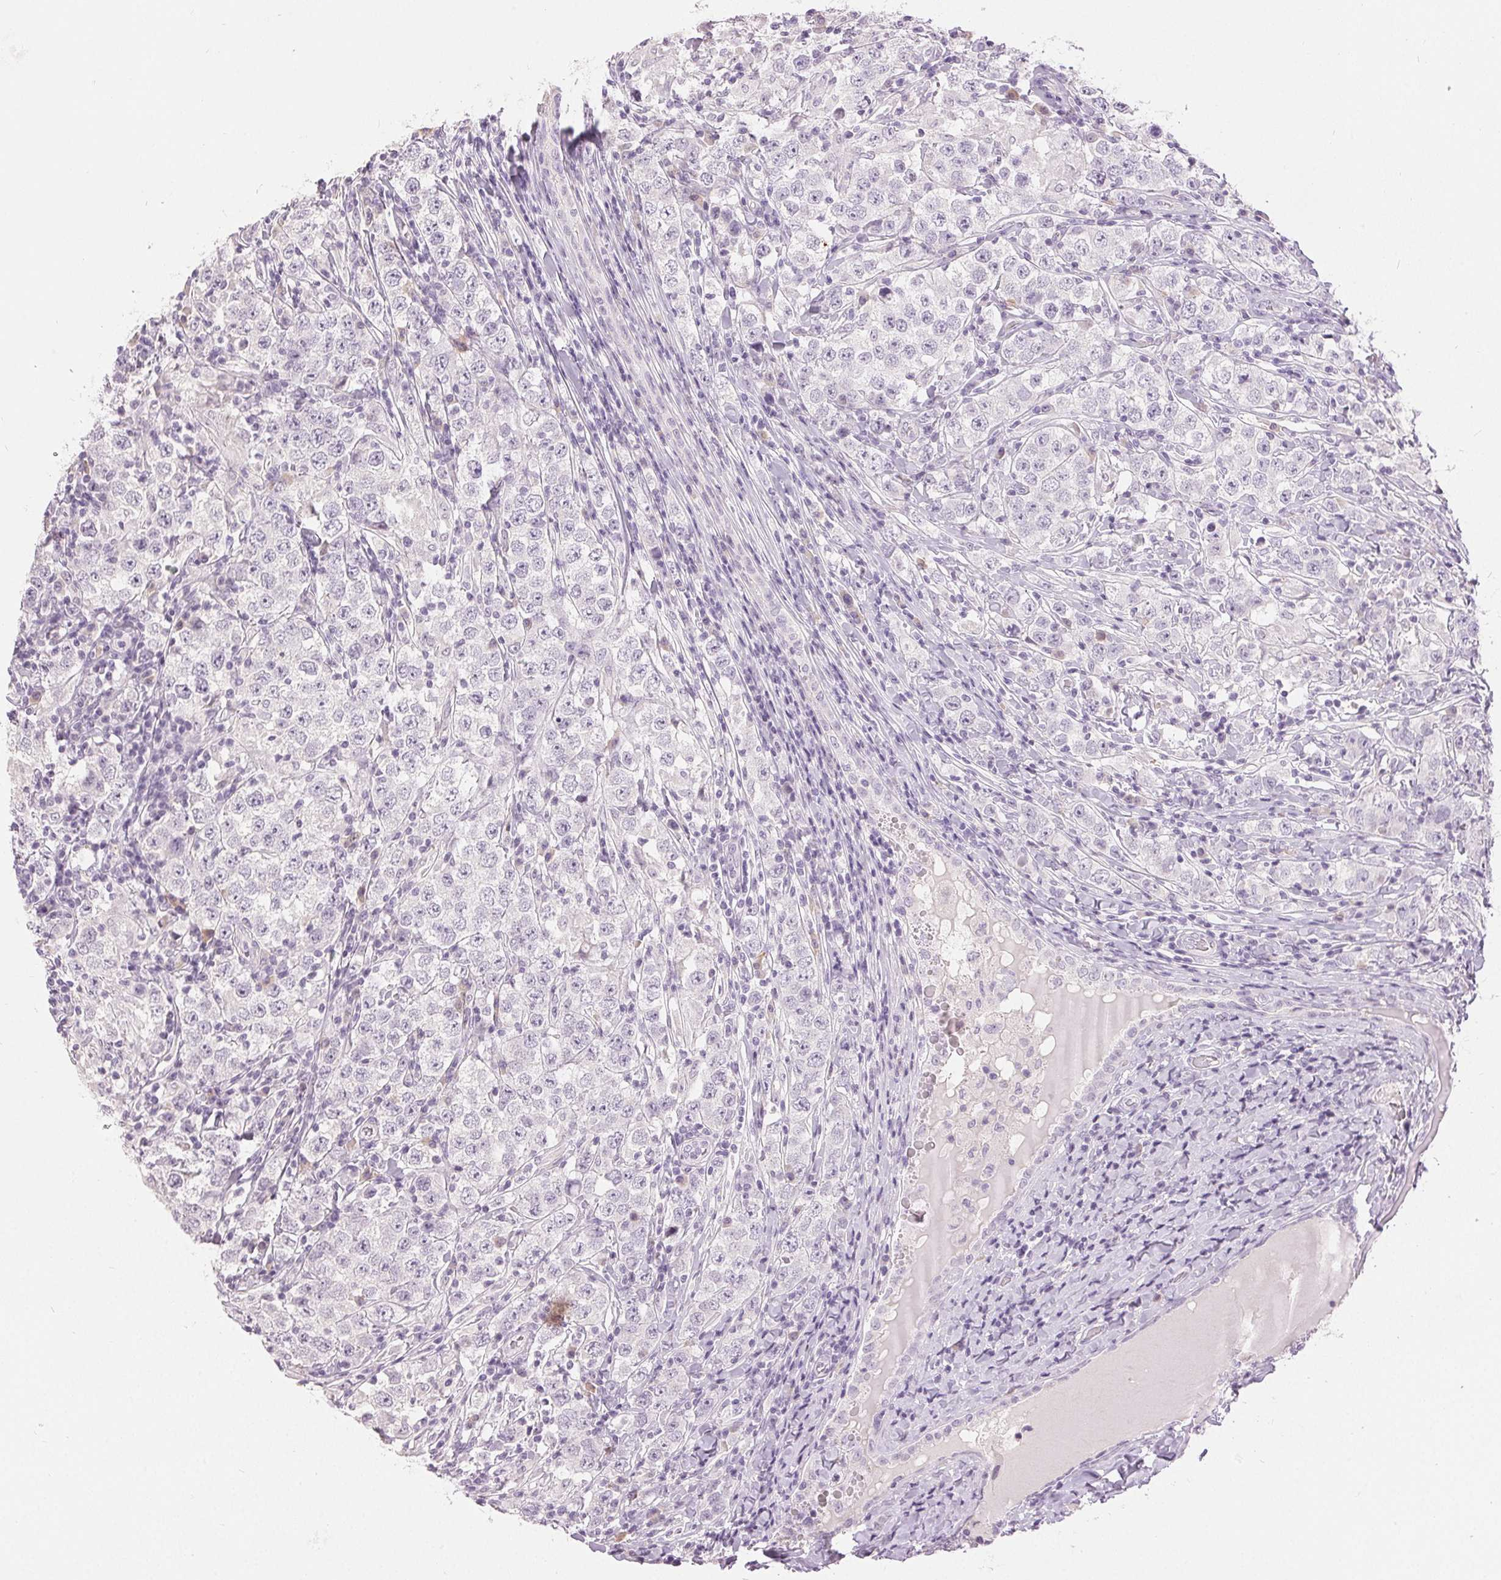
{"staining": {"intensity": "negative", "quantity": "none", "location": "none"}, "tissue": "testis cancer", "cell_type": "Tumor cells", "image_type": "cancer", "snomed": [{"axis": "morphology", "description": "Seminoma, NOS"}, {"axis": "morphology", "description": "Carcinoma, Embryonal, NOS"}, {"axis": "topography", "description": "Testis"}], "caption": "DAB immunohistochemical staining of human testis seminoma demonstrates no significant positivity in tumor cells.", "gene": "DSG3", "patient": {"sex": "male", "age": 41}}